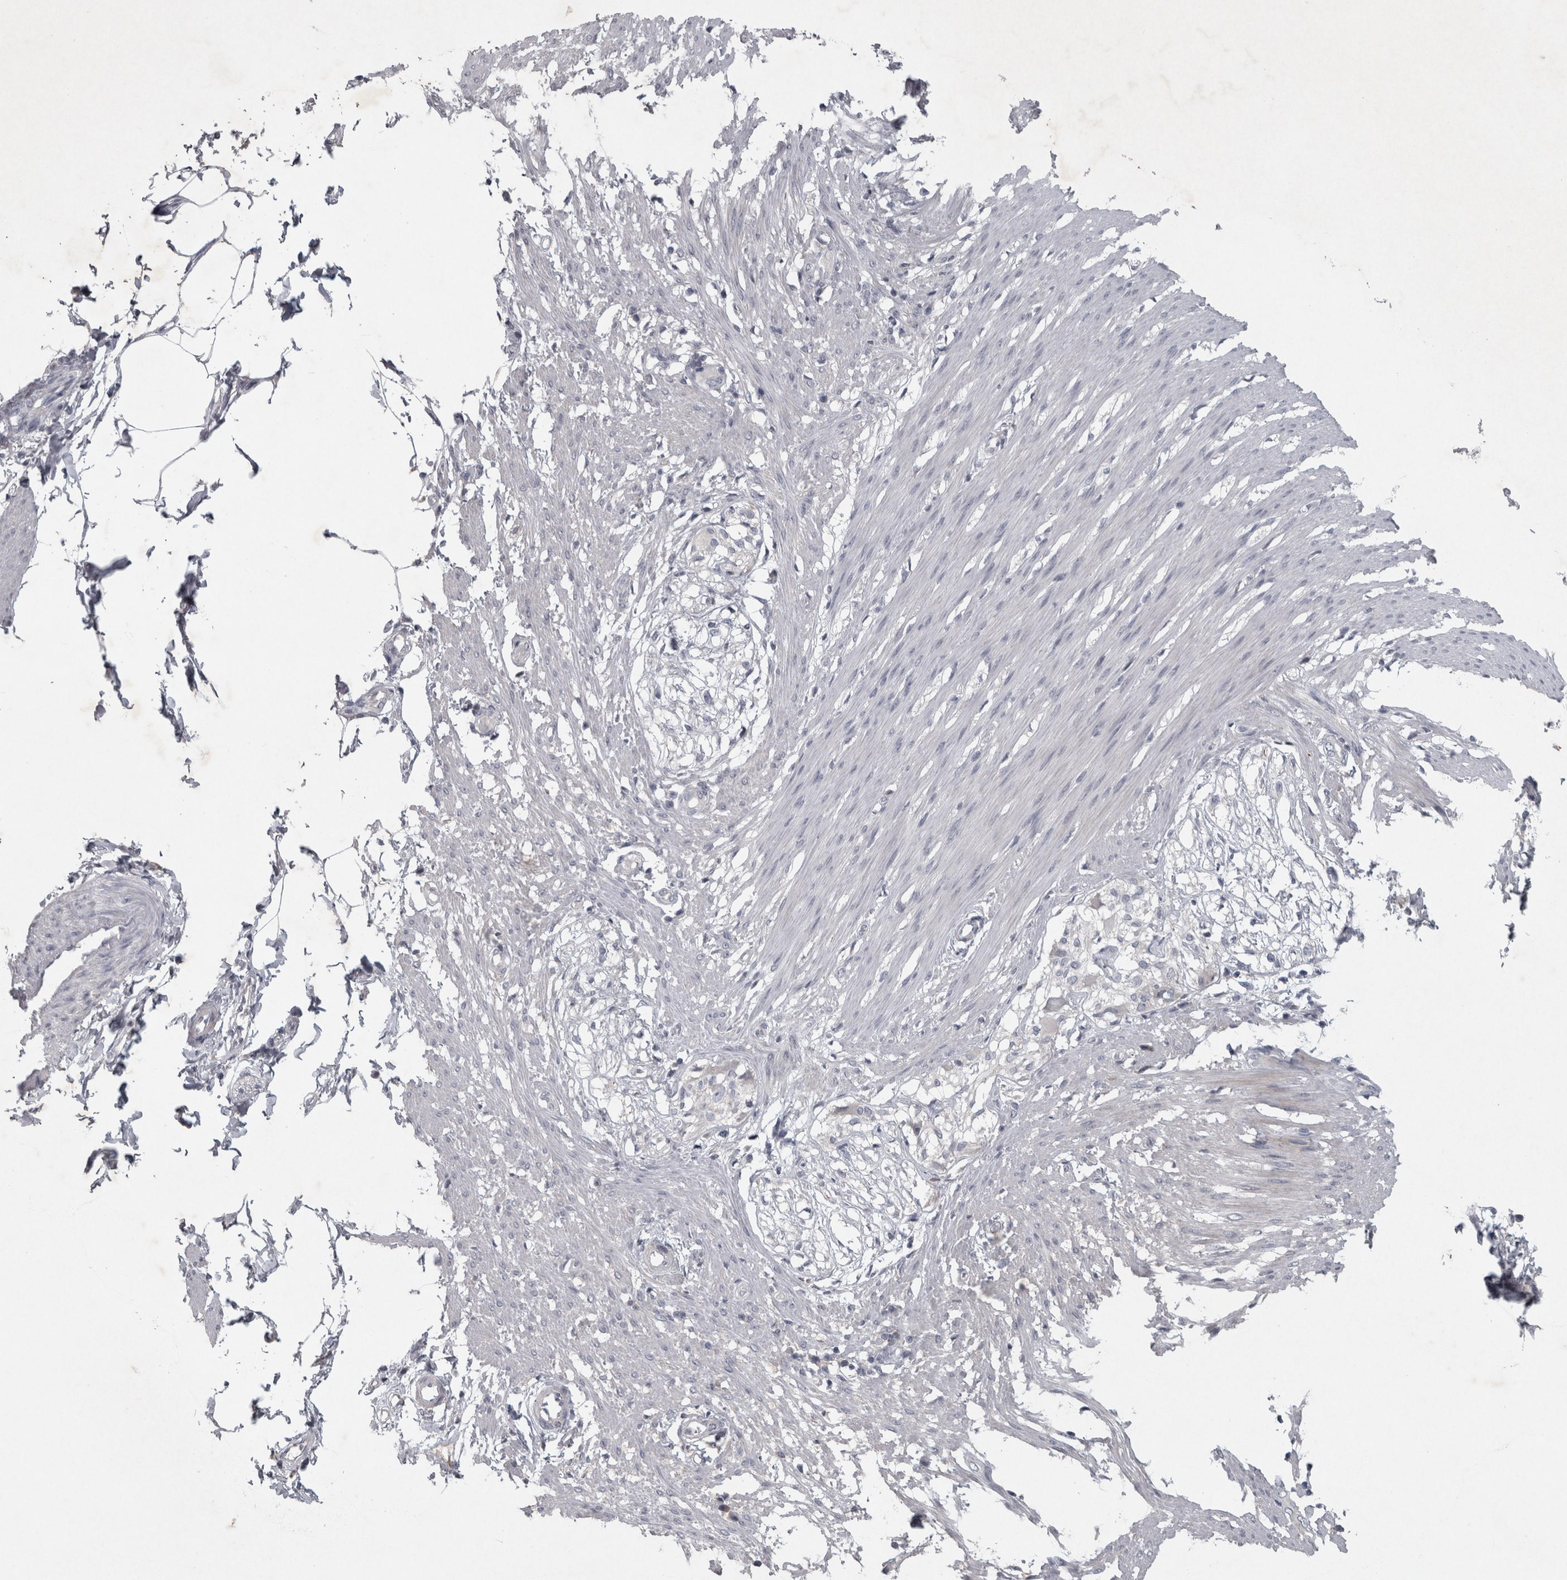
{"staining": {"intensity": "negative", "quantity": "none", "location": "none"}, "tissue": "smooth muscle", "cell_type": "Smooth muscle cells", "image_type": "normal", "snomed": [{"axis": "morphology", "description": "Normal tissue, NOS"}, {"axis": "morphology", "description": "Adenocarcinoma, NOS"}, {"axis": "topography", "description": "Smooth muscle"}, {"axis": "topography", "description": "Colon"}], "caption": "DAB immunohistochemical staining of unremarkable human smooth muscle demonstrates no significant expression in smooth muscle cells. Brightfield microscopy of immunohistochemistry (IHC) stained with DAB (3,3'-diaminobenzidine) (brown) and hematoxylin (blue), captured at high magnification.", "gene": "ENPP7", "patient": {"sex": "male", "age": 14}}